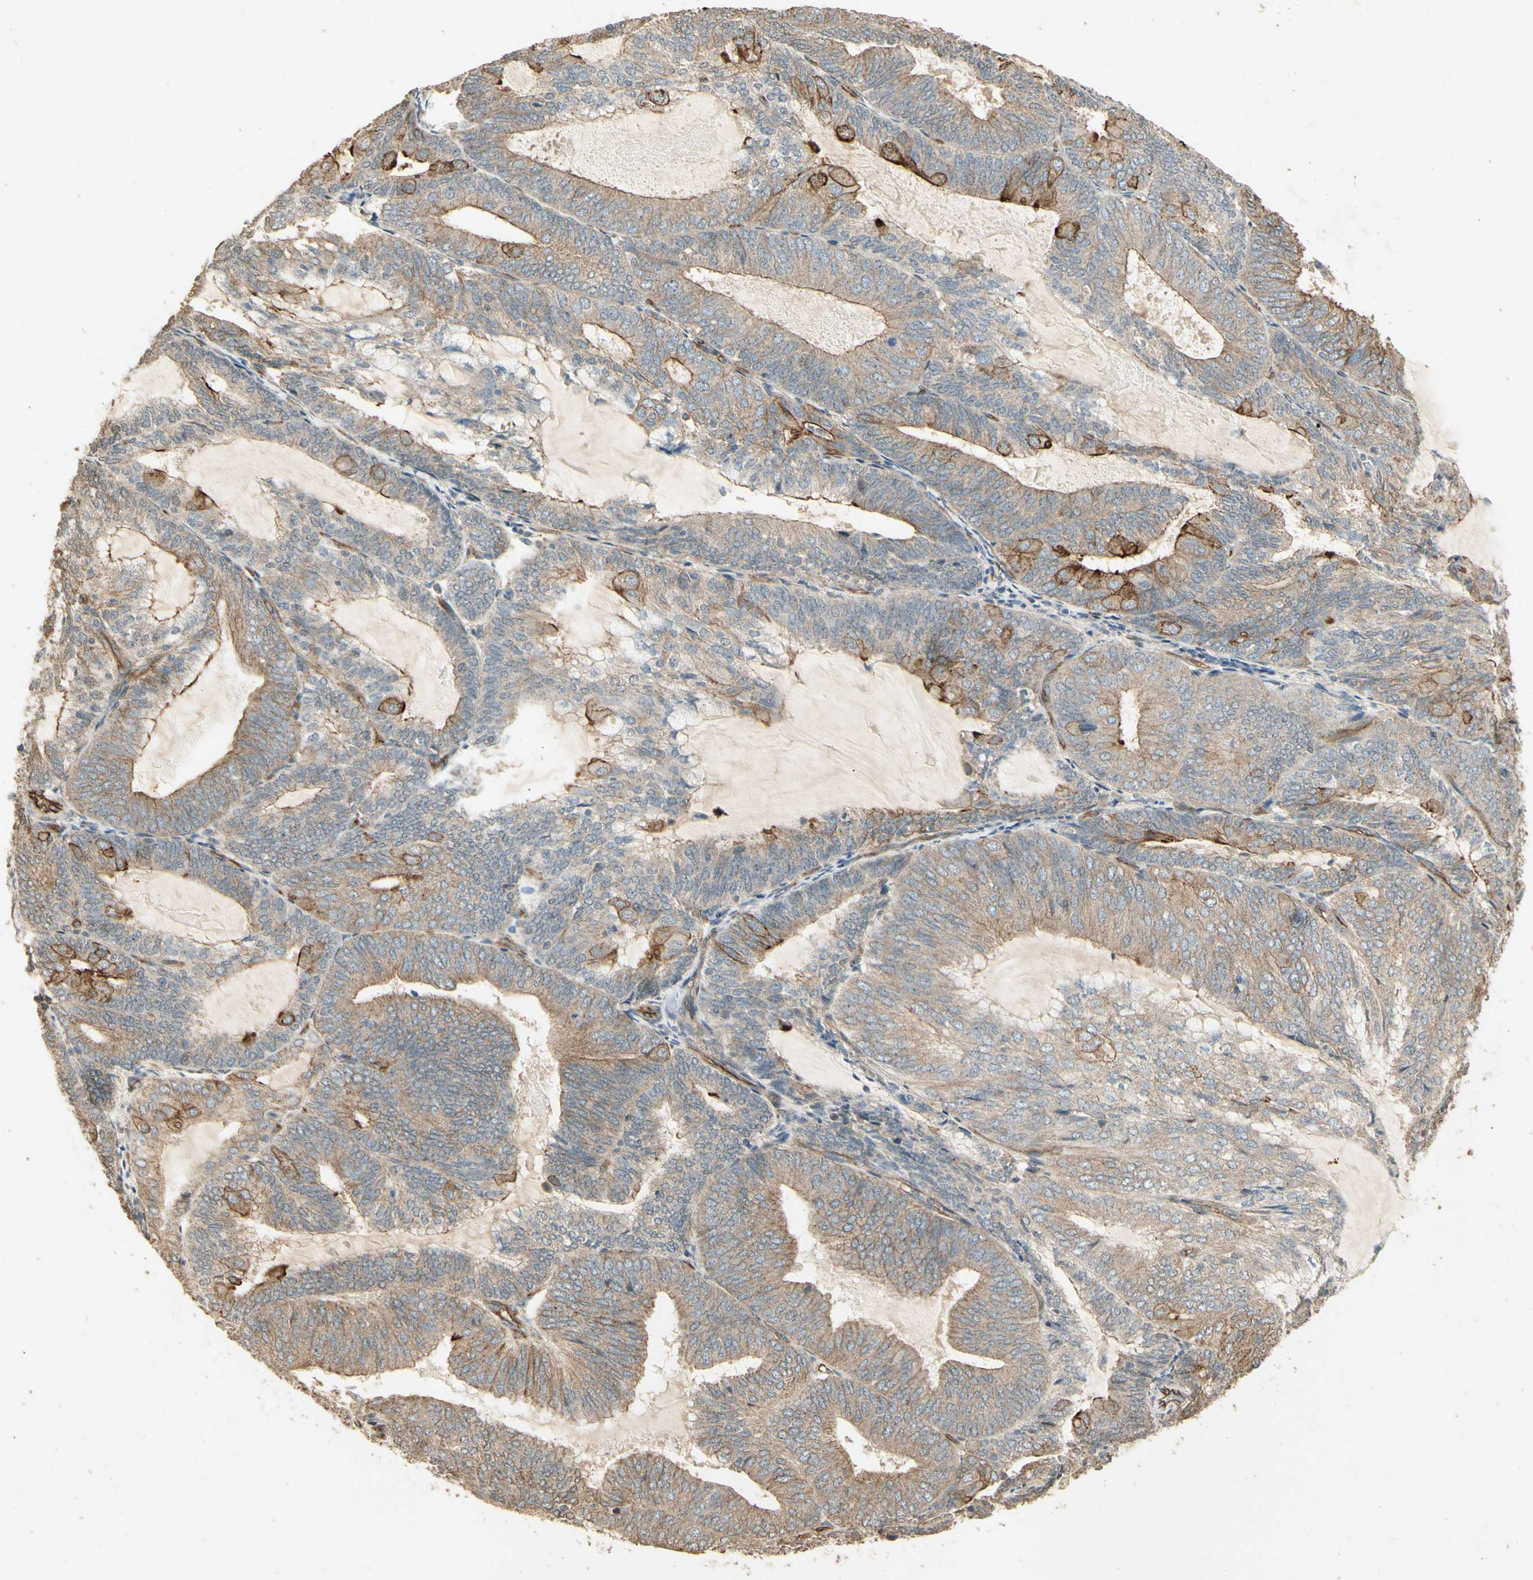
{"staining": {"intensity": "moderate", "quantity": "<25%", "location": "cytoplasmic/membranous"}, "tissue": "endometrial cancer", "cell_type": "Tumor cells", "image_type": "cancer", "snomed": [{"axis": "morphology", "description": "Adenocarcinoma, NOS"}, {"axis": "topography", "description": "Endometrium"}], "caption": "Protein staining of endometrial adenocarcinoma tissue shows moderate cytoplasmic/membranous expression in about <25% of tumor cells.", "gene": "RNF180", "patient": {"sex": "female", "age": 81}}